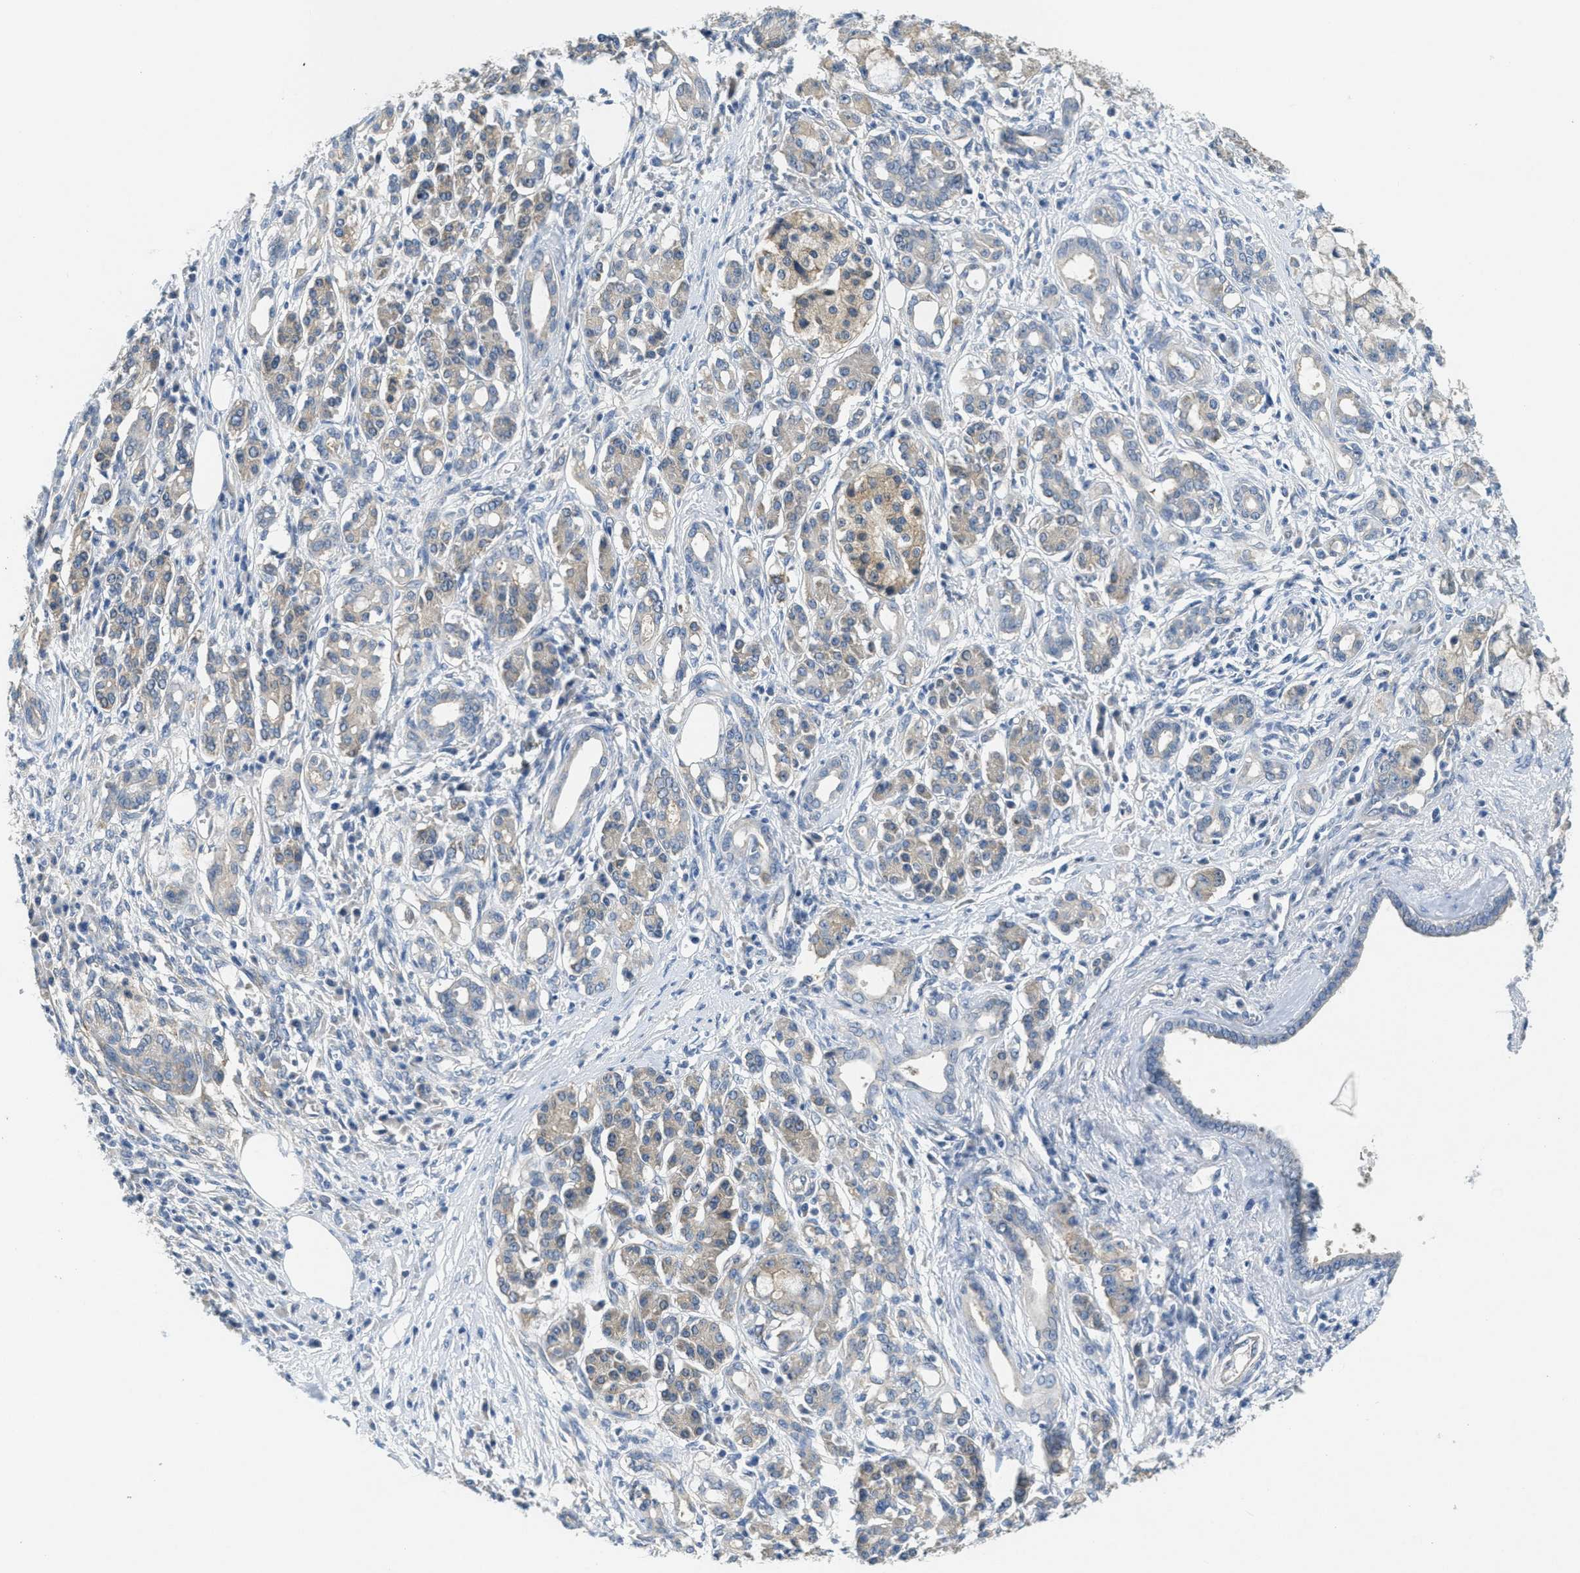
{"staining": {"intensity": "weak", "quantity": "25%-75%", "location": "cytoplasmic/membranous"}, "tissue": "pancreatic cancer", "cell_type": "Tumor cells", "image_type": "cancer", "snomed": [{"axis": "morphology", "description": "Adenocarcinoma, NOS"}, {"axis": "topography", "description": "Pancreas"}], "caption": "Protein expression analysis of pancreatic adenocarcinoma shows weak cytoplasmic/membranous staining in about 25%-75% of tumor cells.", "gene": "ZFYVE9", "patient": {"sex": "female", "age": 73}}